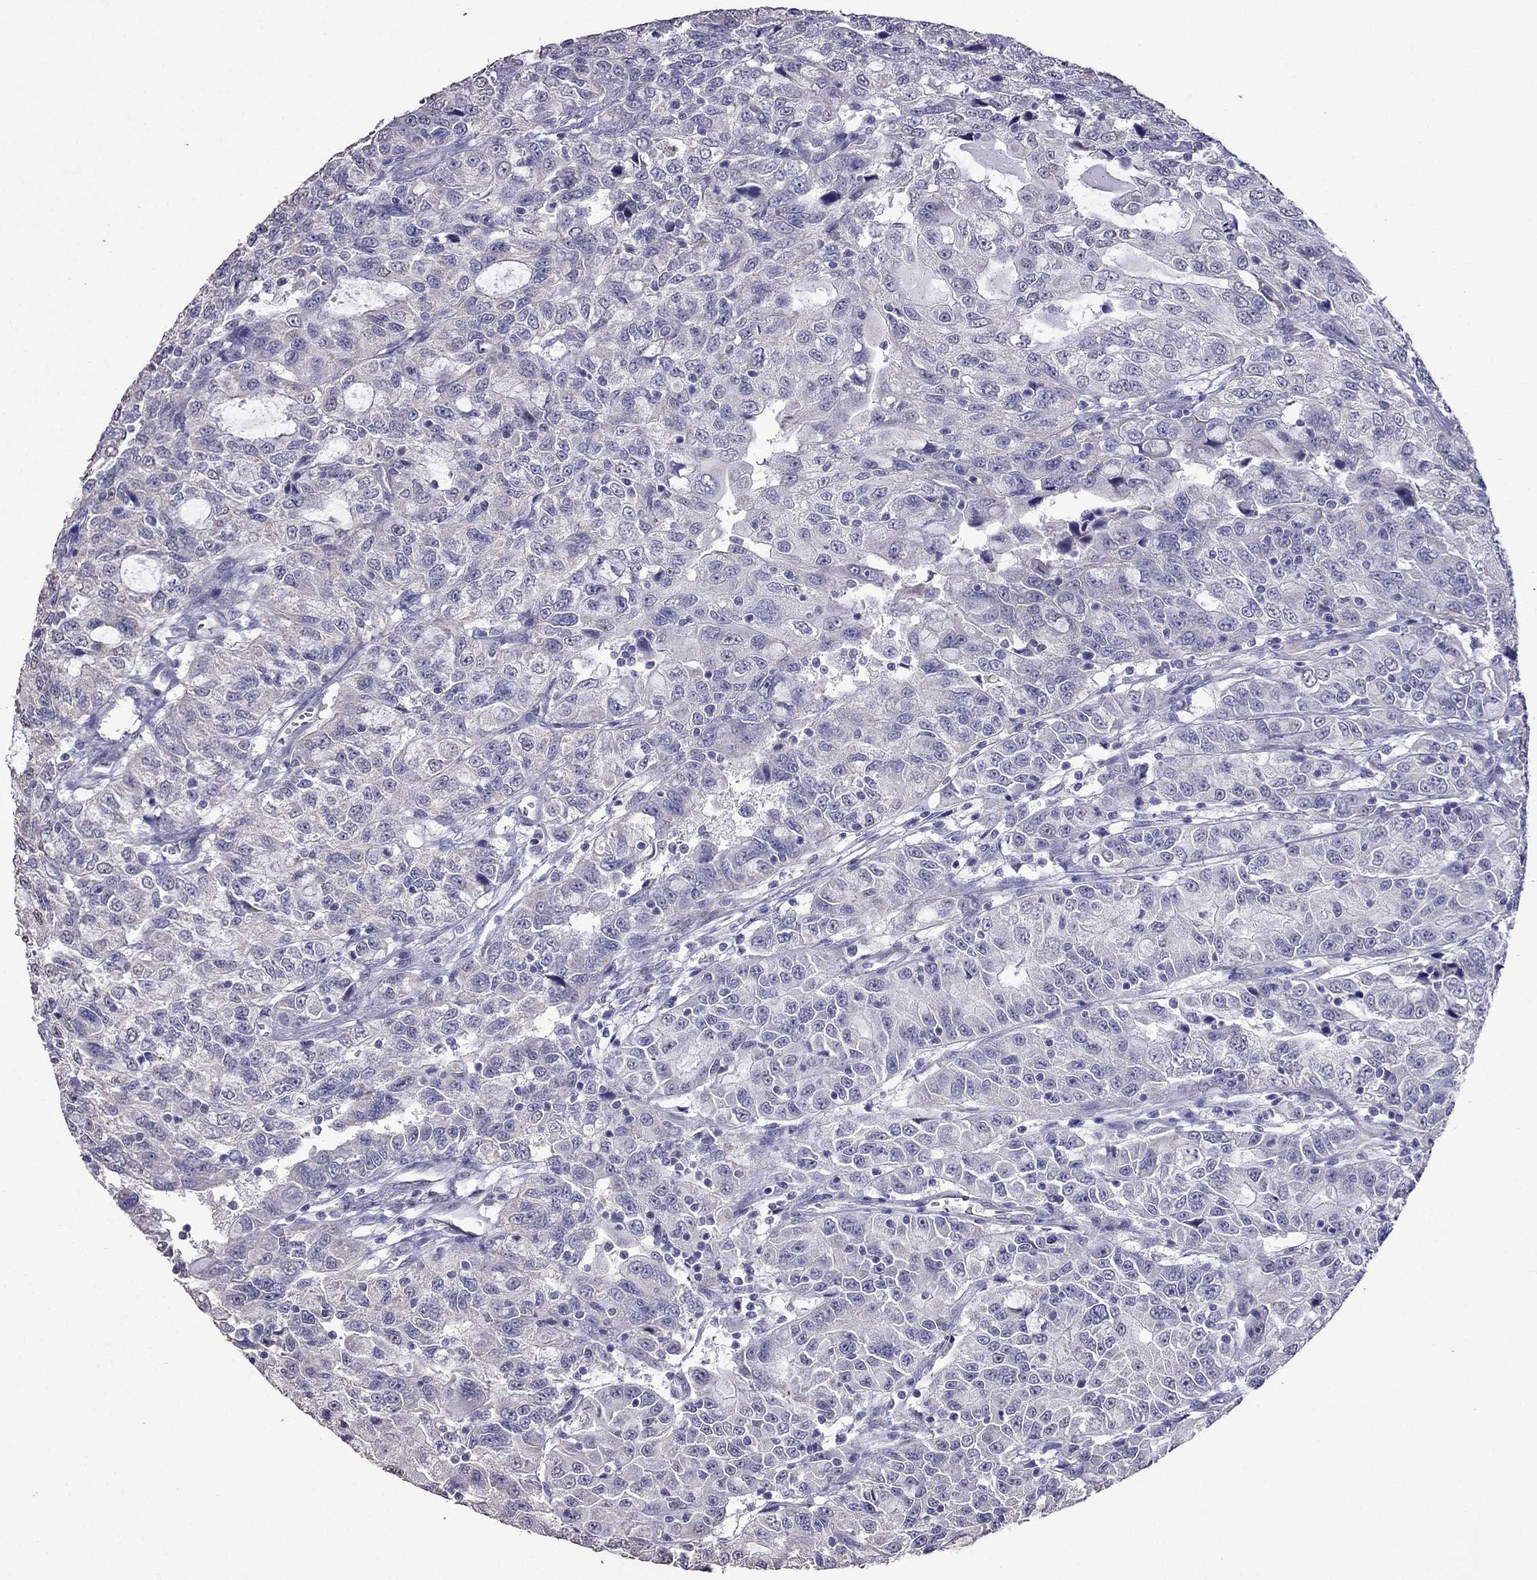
{"staining": {"intensity": "negative", "quantity": "none", "location": "none"}, "tissue": "urothelial cancer", "cell_type": "Tumor cells", "image_type": "cancer", "snomed": [{"axis": "morphology", "description": "Urothelial carcinoma, NOS"}, {"axis": "morphology", "description": "Urothelial carcinoma, High grade"}, {"axis": "topography", "description": "Urinary bladder"}], "caption": "Urothelial carcinoma (high-grade) was stained to show a protein in brown. There is no significant expression in tumor cells. The staining is performed using DAB brown chromogen with nuclei counter-stained in using hematoxylin.", "gene": "AK5", "patient": {"sex": "female", "age": 73}}